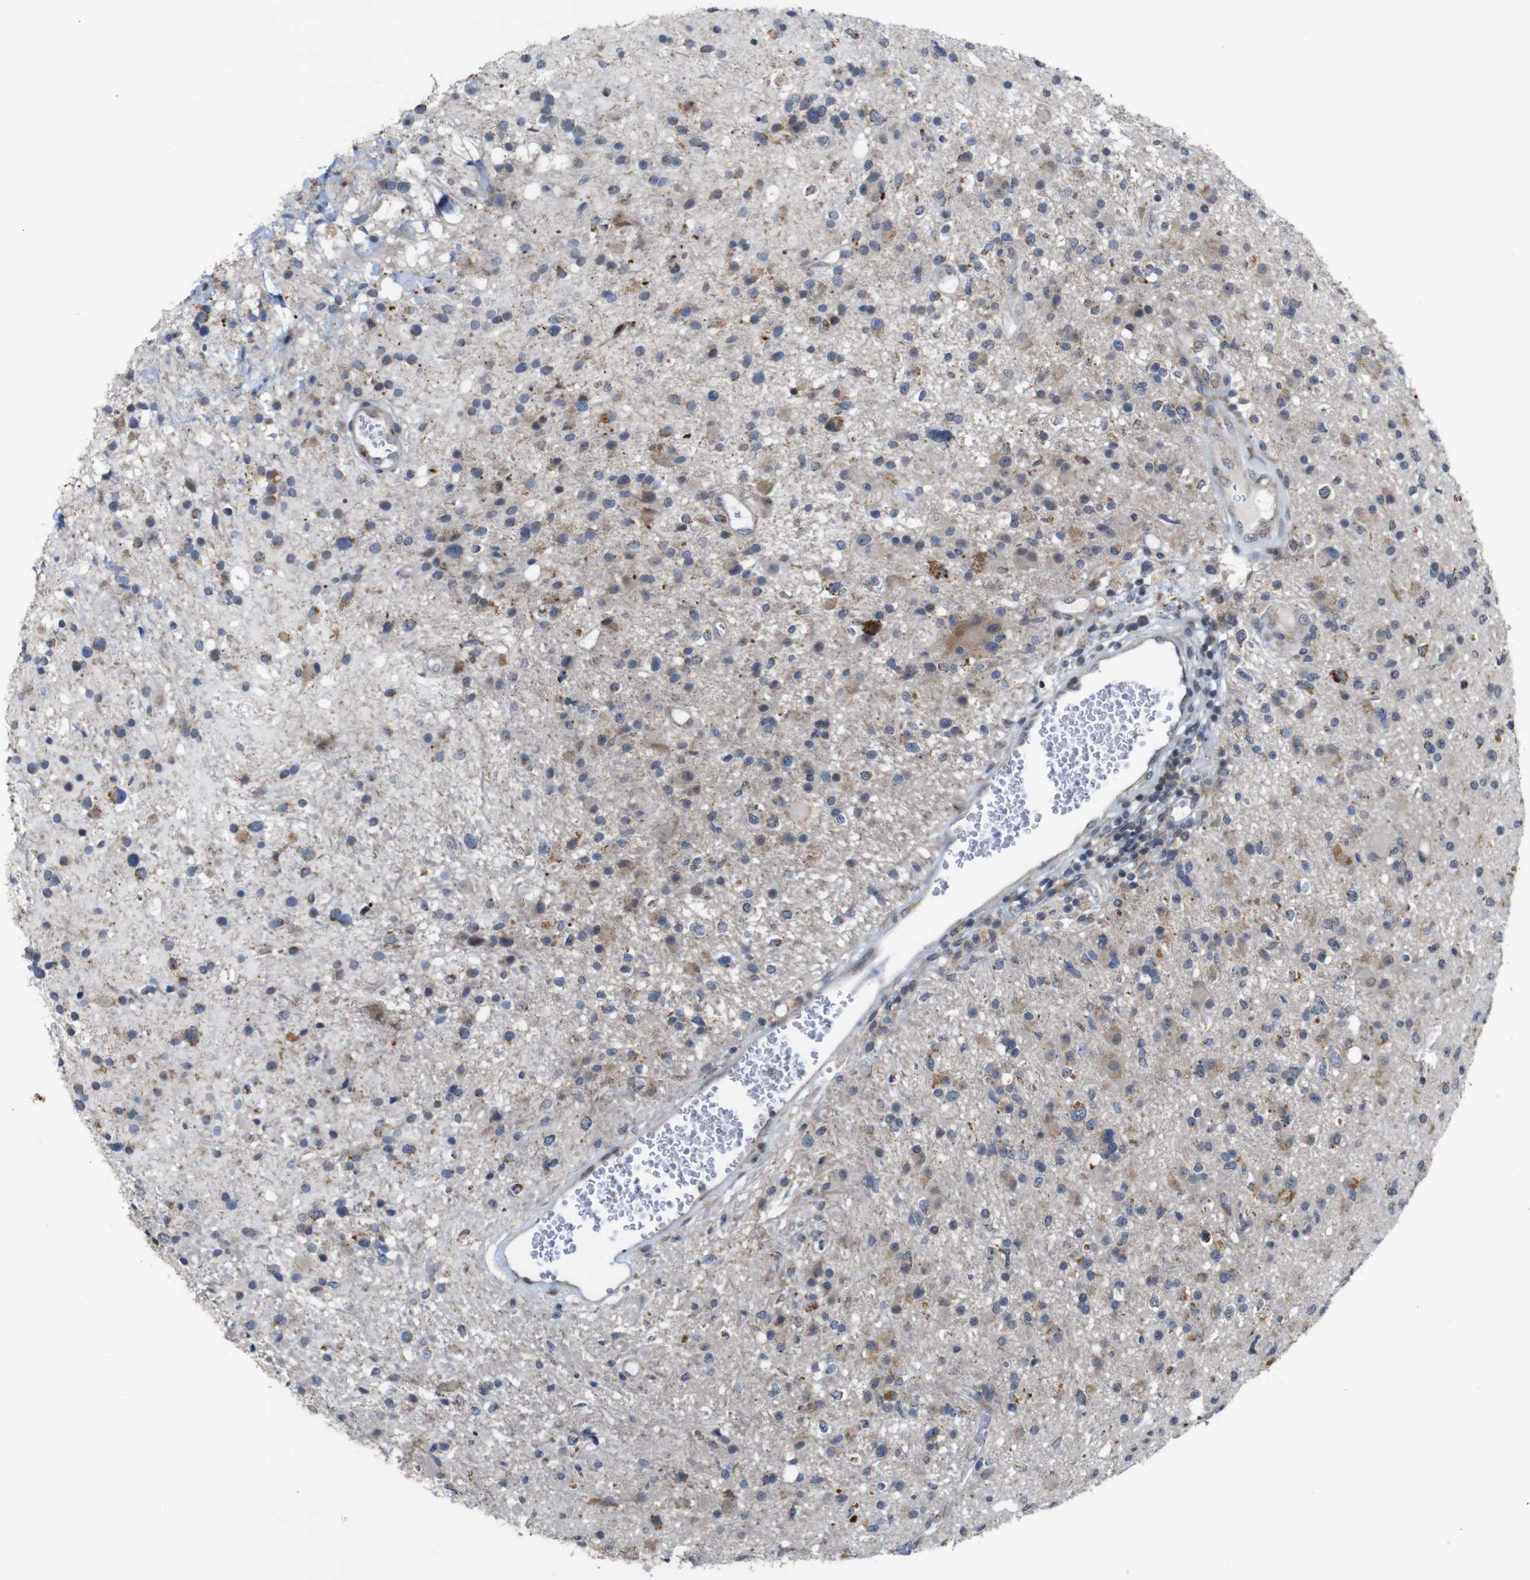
{"staining": {"intensity": "moderate", "quantity": "<25%", "location": "cytoplasmic/membranous"}, "tissue": "glioma", "cell_type": "Tumor cells", "image_type": "cancer", "snomed": [{"axis": "morphology", "description": "Glioma, malignant, High grade"}, {"axis": "topography", "description": "Brain"}], "caption": "The immunohistochemical stain highlights moderate cytoplasmic/membranous staining in tumor cells of malignant glioma (high-grade) tissue.", "gene": "ATP7B", "patient": {"sex": "male", "age": 33}}